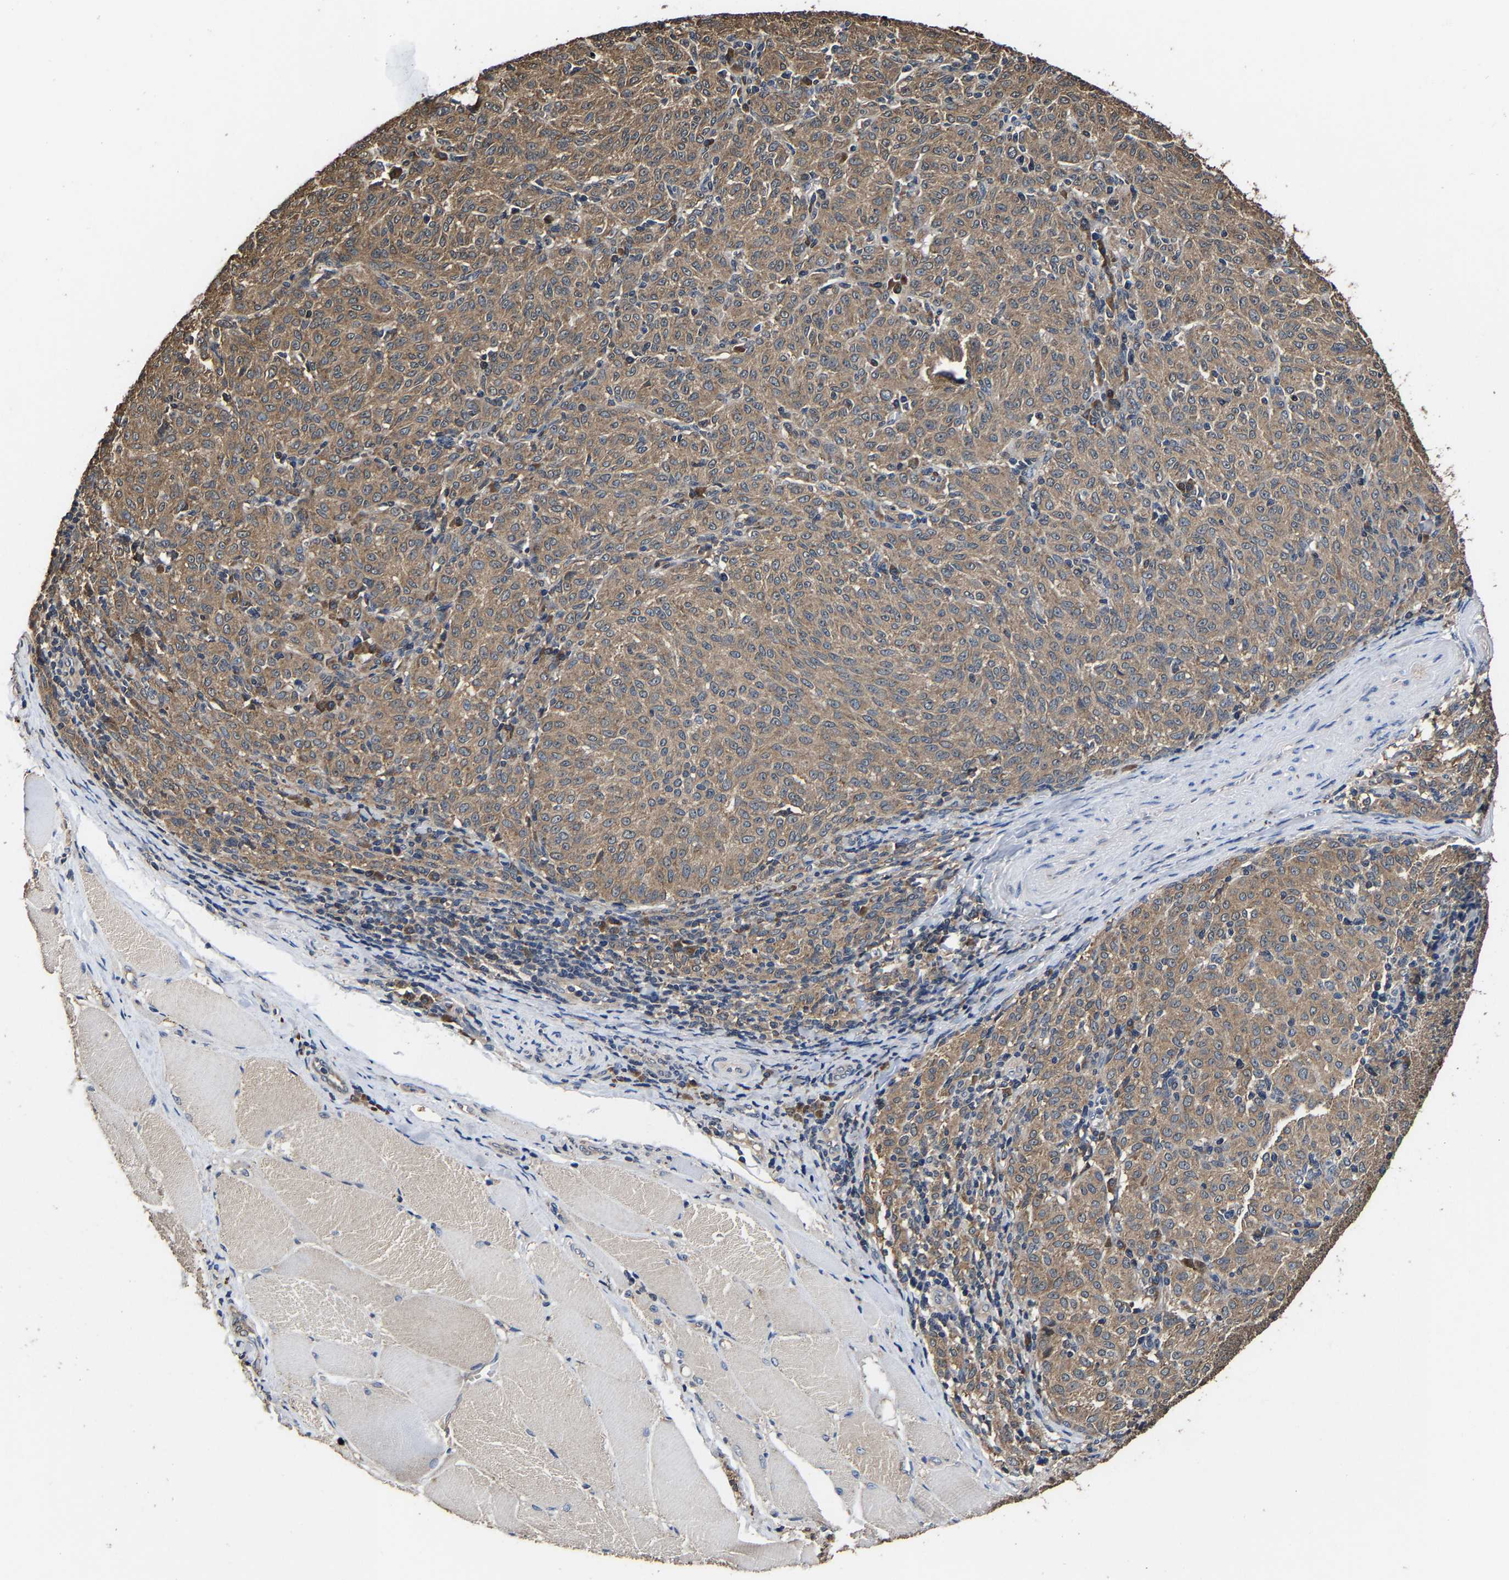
{"staining": {"intensity": "moderate", "quantity": ">75%", "location": "cytoplasmic/membranous"}, "tissue": "melanoma", "cell_type": "Tumor cells", "image_type": "cancer", "snomed": [{"axis": "morphology", "description": "Malignant melanoma, NOS"}, {"axis": "topography", "description": "Skin"}], "caption": "Melanoma stained for a protein (brown) exhibits moderate cytoplasmic/membranous positive staining in approximately >75% of tumor cells.", "gene": "EBAG9", "patient": {"sex": "female", "age": 72}}